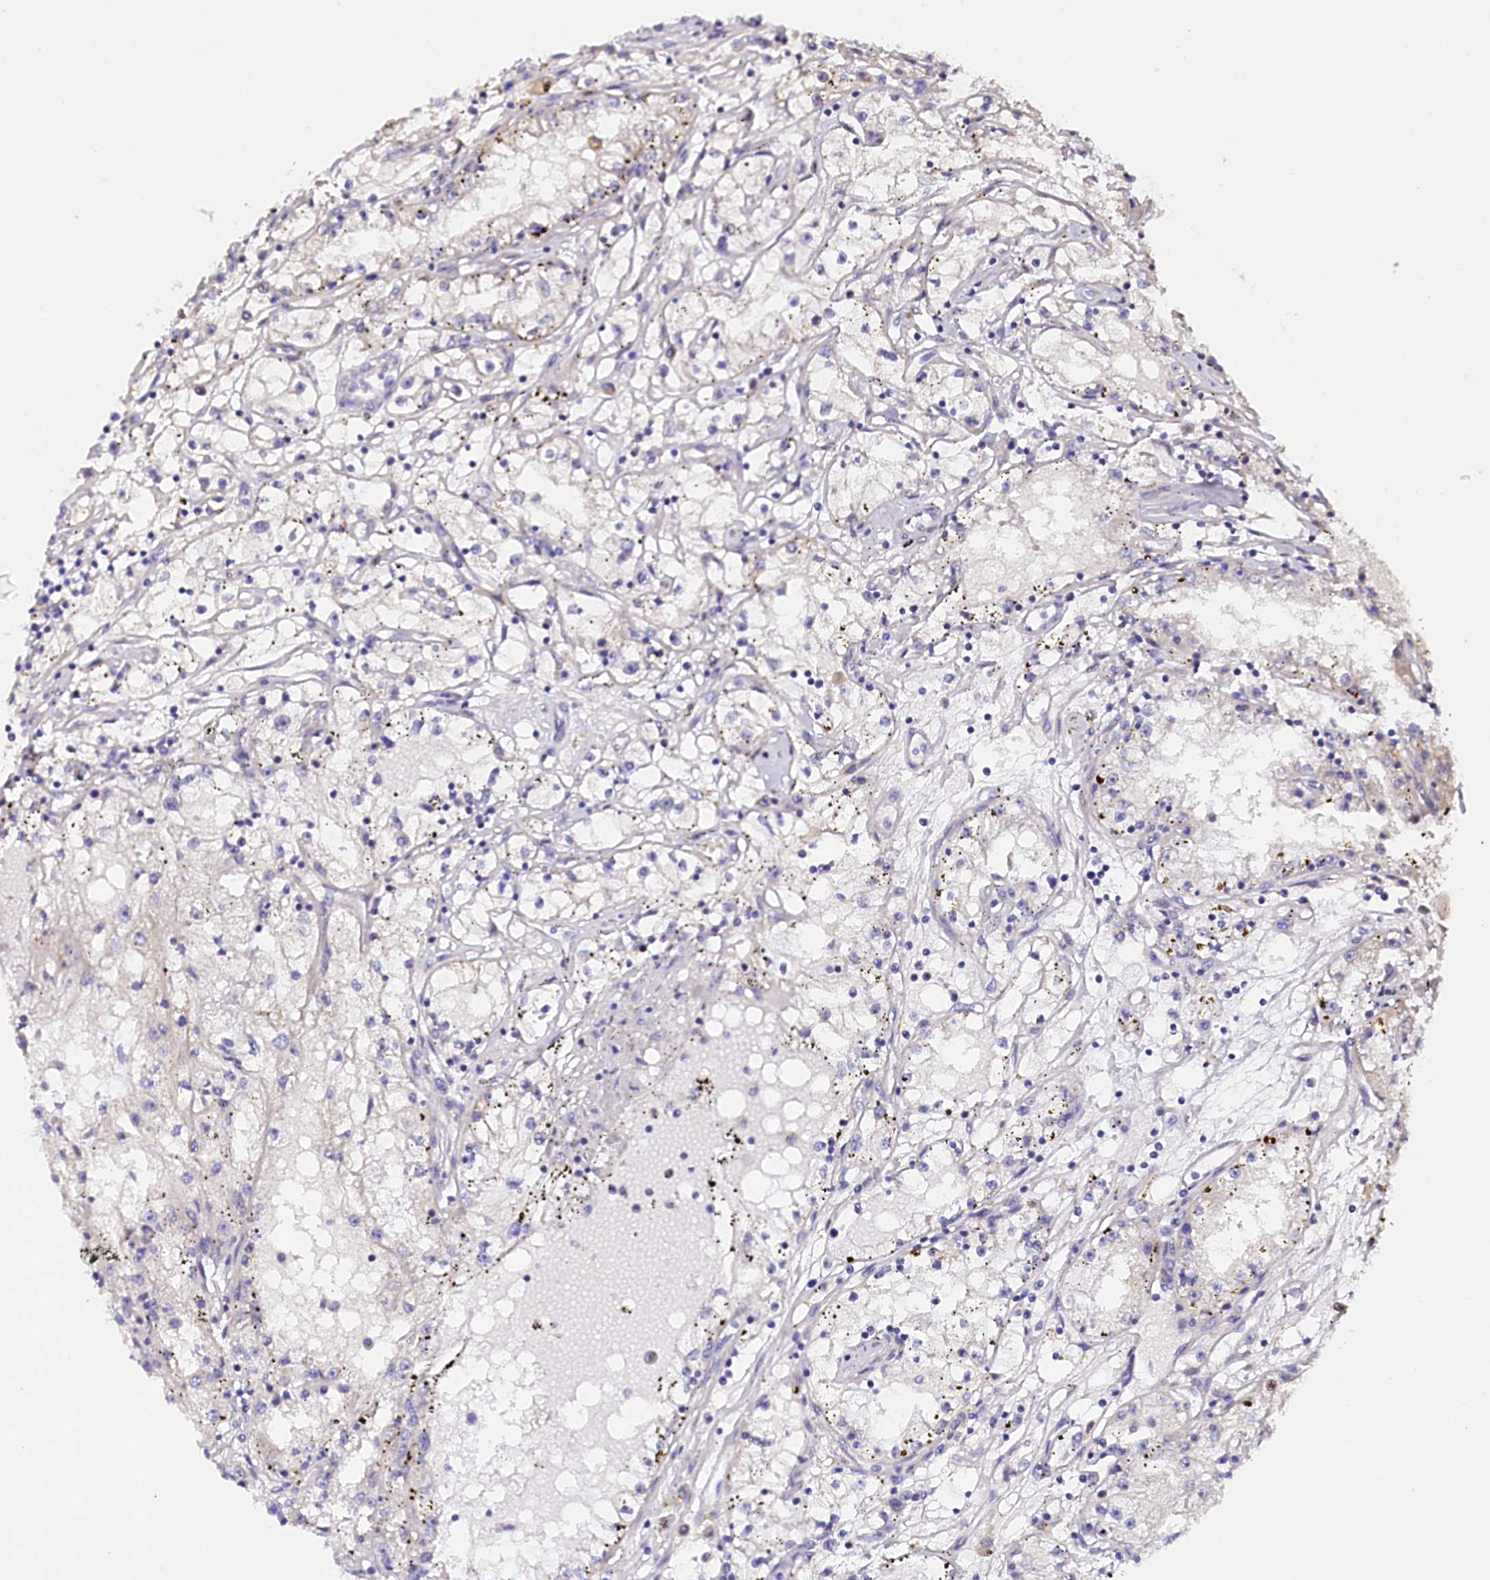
{"staining": {"intensity": "negative", "quantity": "none", "location": "none"}, "tissue": "renal cancer", "cell_type": "Tumor cells", "image_type": "cancer", "snomed": [{"axis": "morphology", "description": "Adenocarcinoma, NOS"}, {"axis": "topography", "description": "Kidney"}], "caption": "IHC micrograph of neoplastic tissue: human renal cancer stained with DAB demonstrates no significant protein staining in tumor cells. (Brightfield microscopy of DAB (3,3'-diaminobenzidine) immunohistochemistry (IHC) at high magnification).", "gene": "PDZRN3", "patient": {"sex": "male", "age": 56}}